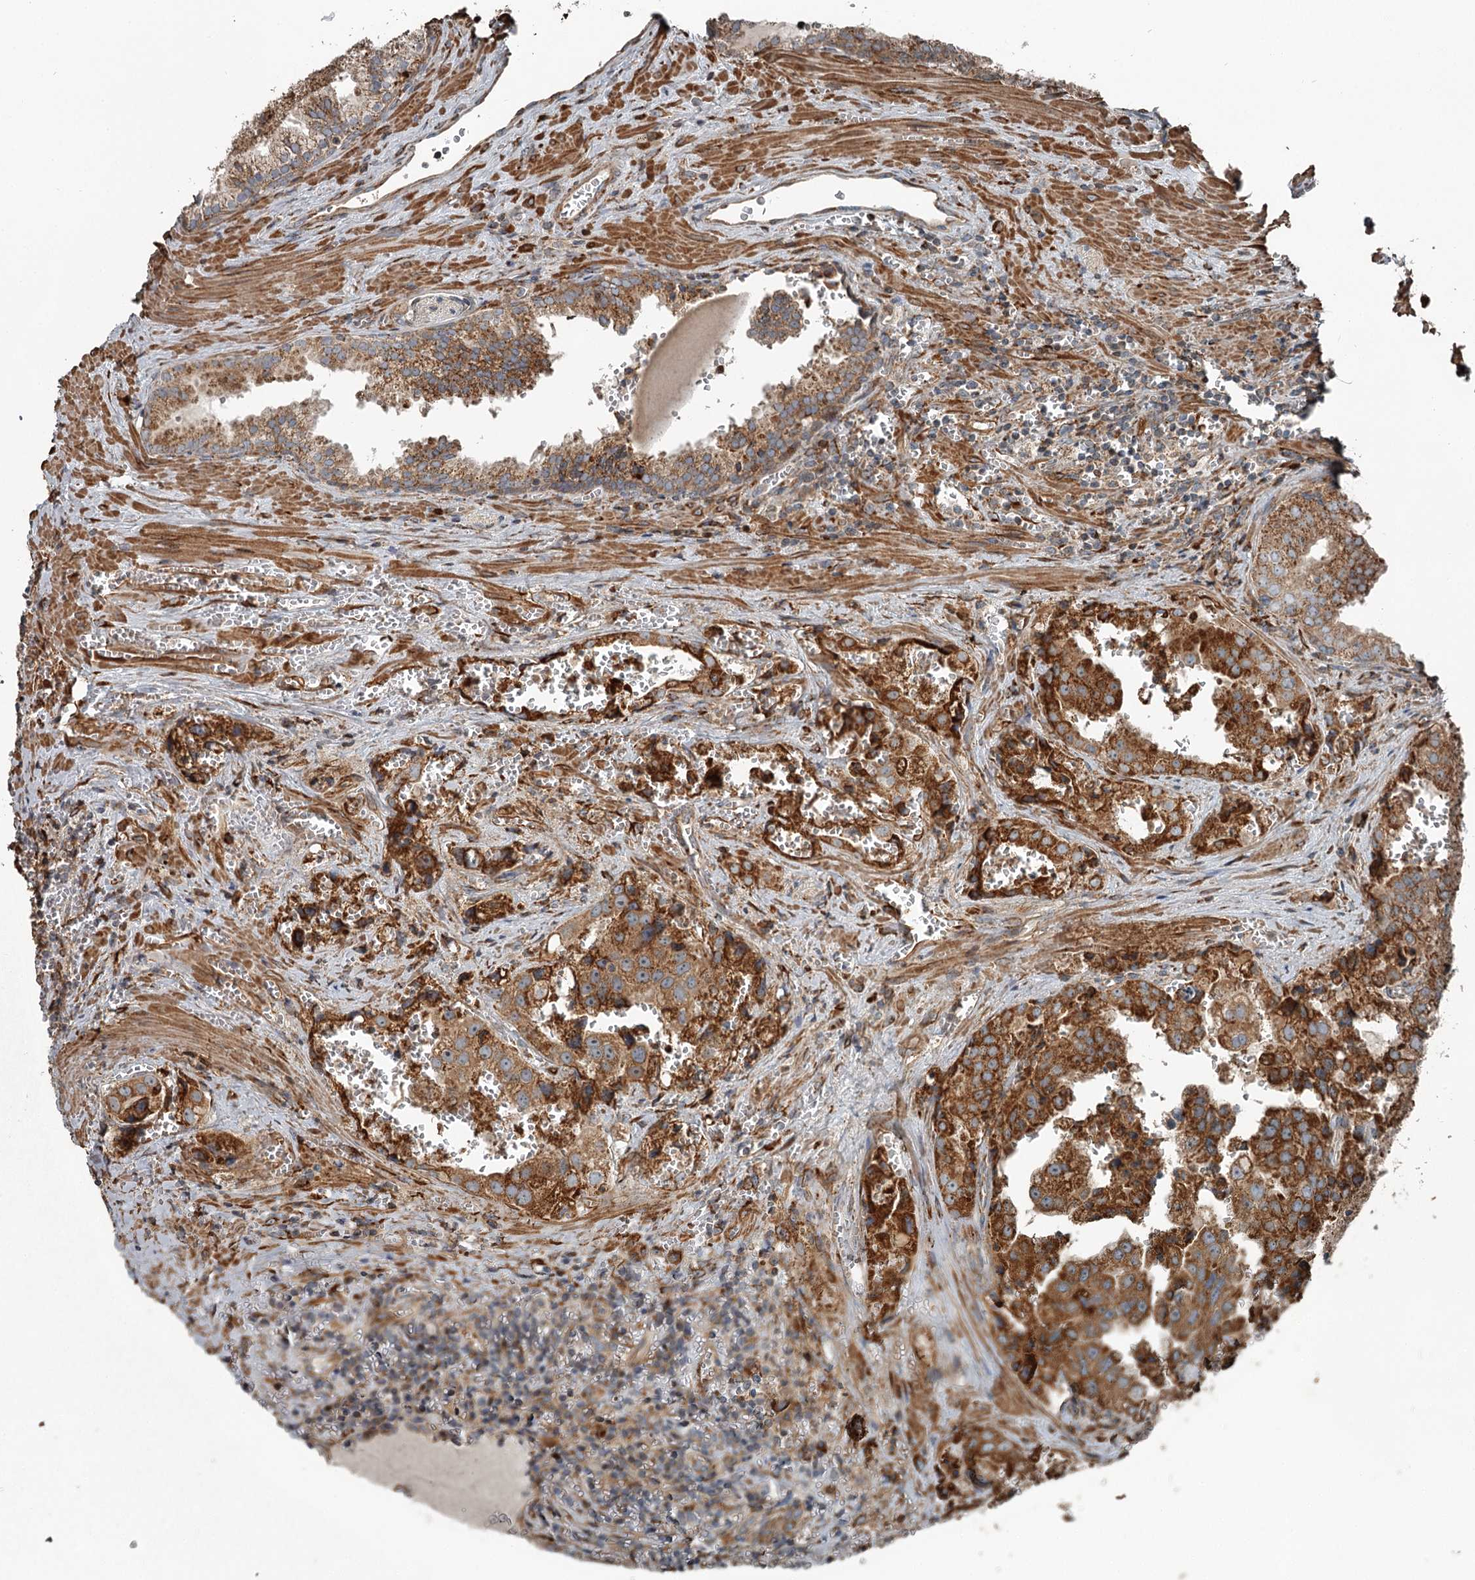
{"staining": {"intensity": "strong", "quantity": ">75%", "location": "cytoplasmic/membranous"}, "tissue": "prostate cancer", "cell_type": "Tumor cells", "image_type": "cancer", "snomed": [{"axis": "morphology", "description": "Adenocarcinoma, High grade"}, {"axis": "topography", "description": "Prostate"}], "caption": "Immunohistochemical staining of human prostate cancer displays strong cytoplasmic/membranous protein positivity in approximately >75% of tumor cells.", "gene": "RASSF8", "patient": {"sex": "male", "age": 68}}